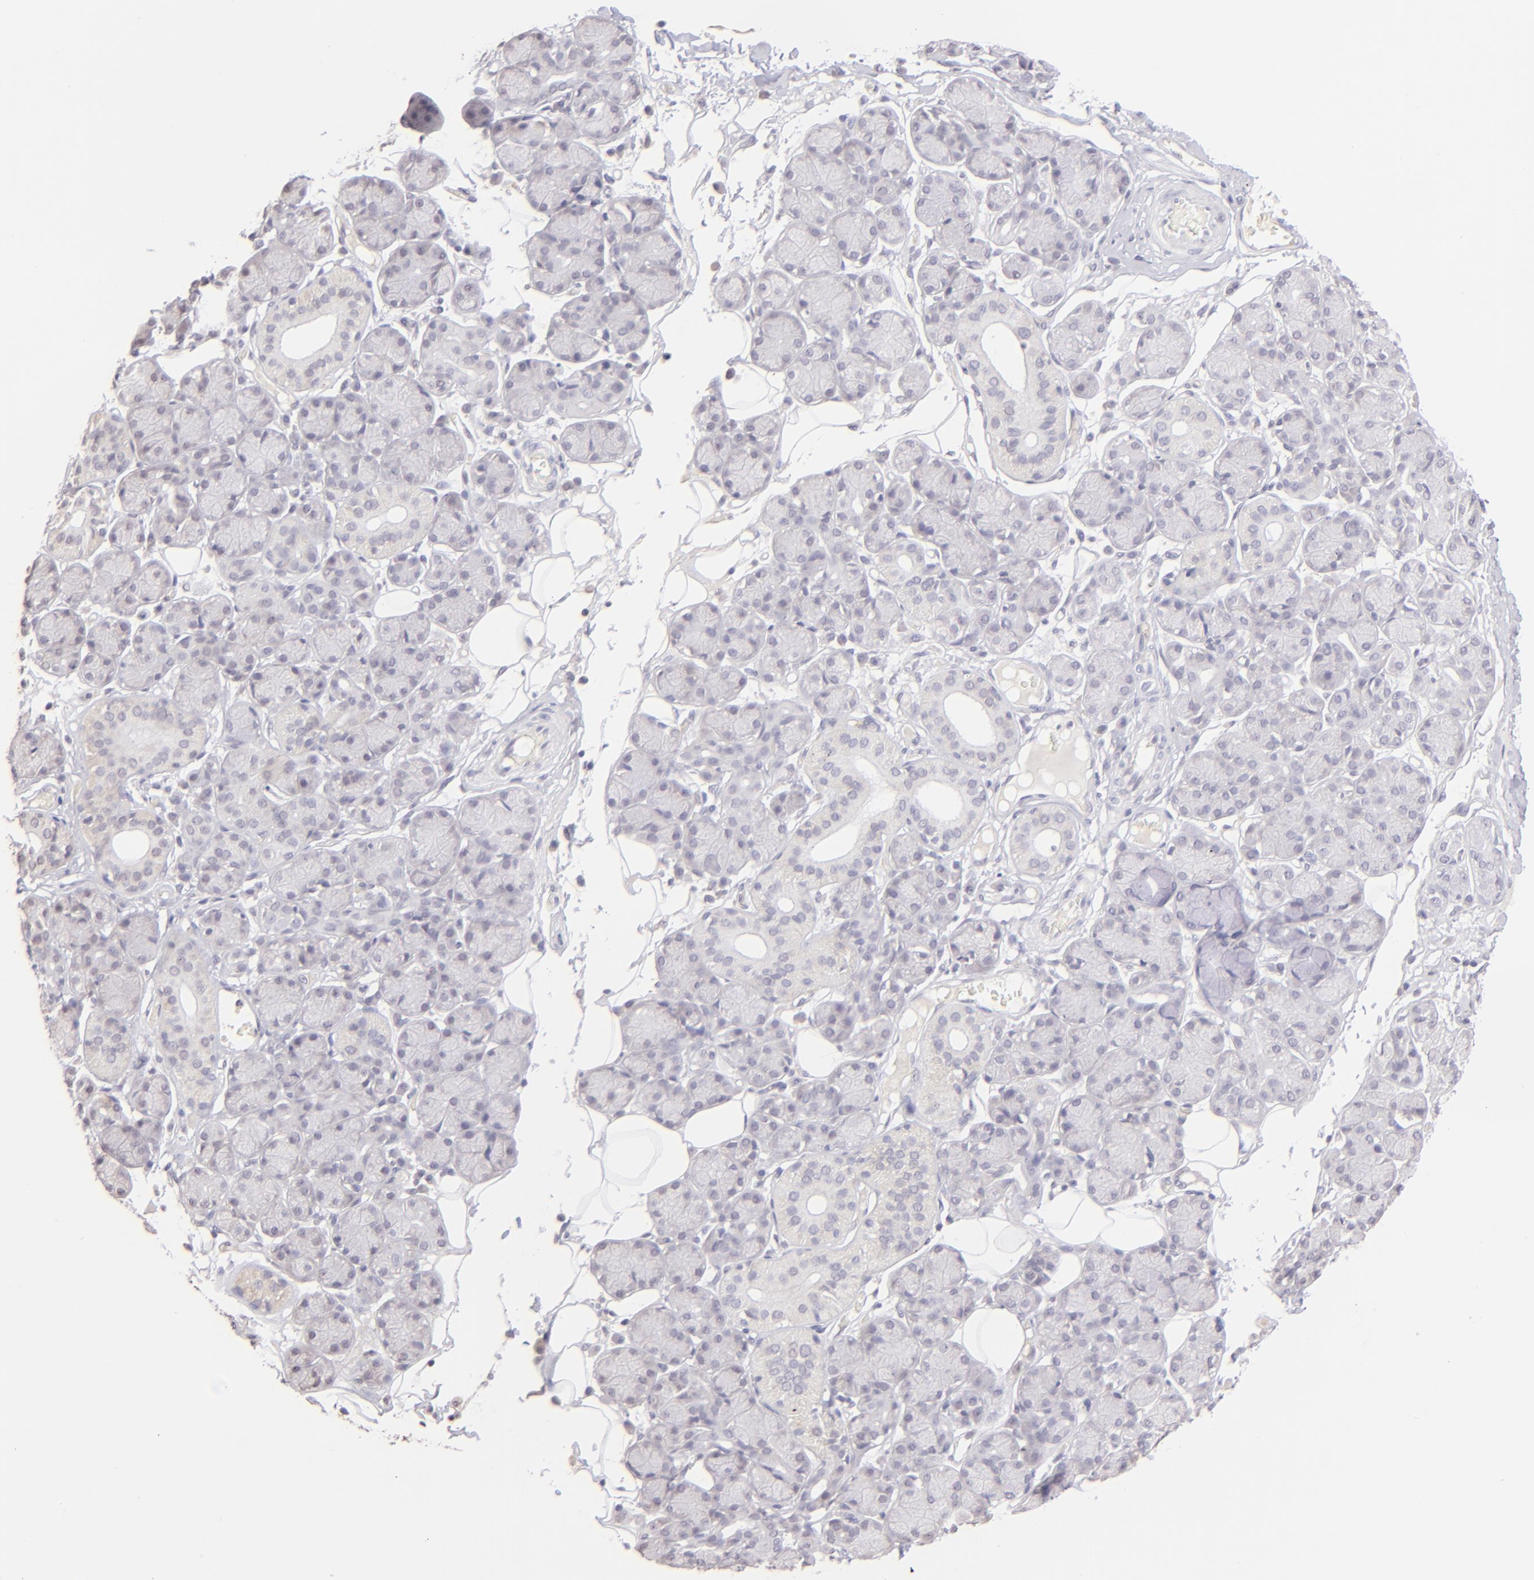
{"staining": {"intensity": "negative", "quantity": "none", "location": "none"}, "tissue": "salivary gland", "cell_type": "Glandular cells", "image_type": "normal", "snomed": [{"axis": "morphology", "description": "Normal tissue, NOS"}, {"axis": "topography", "description": "Salivary gland"}], "caption": "Image shows no significant protein positivity in glandular cells of normal salivary gland.", "gene": "MAGEA1", "patient": {"sex": "male", "age": 54}}